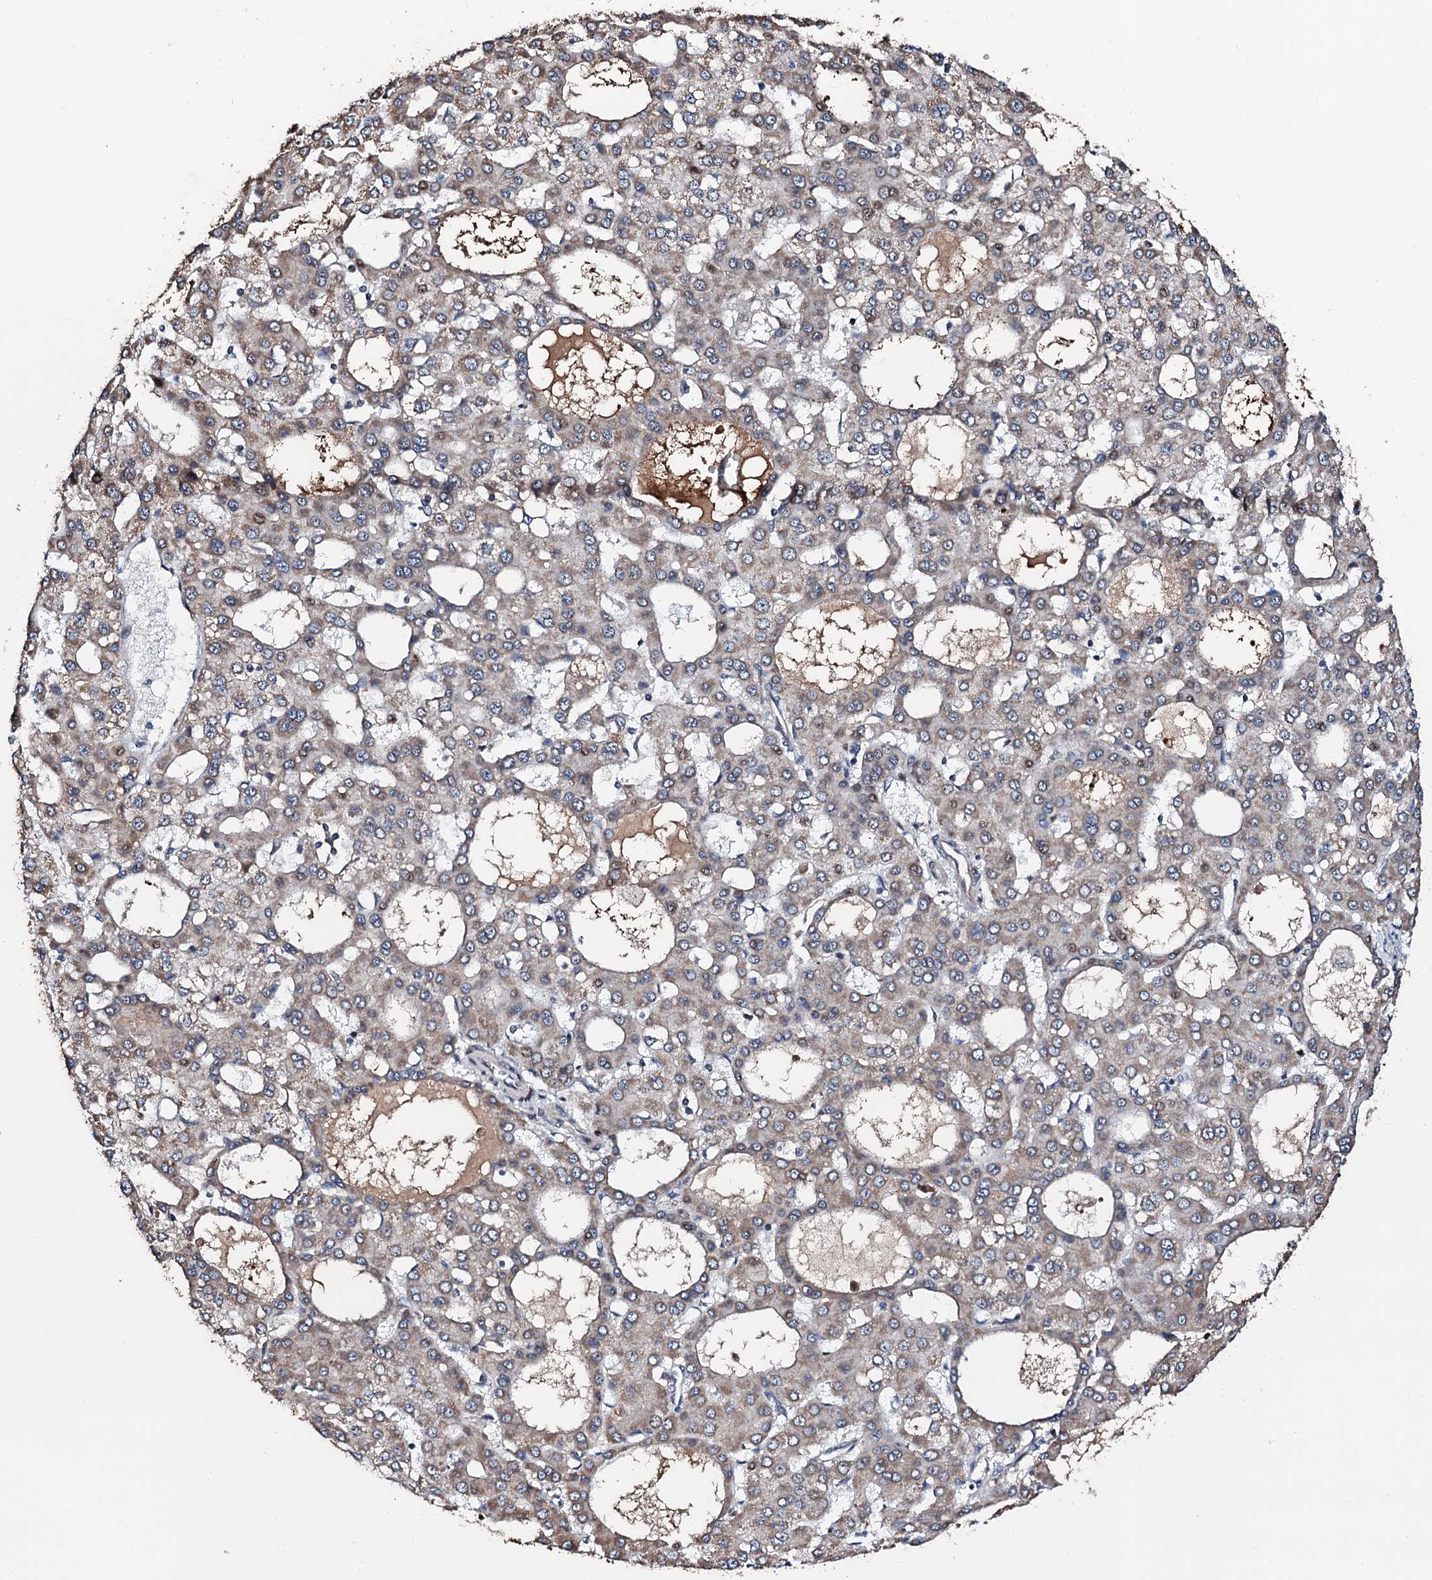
{"staining": {"intensity": "moderate", "quantity": "<25%", "location": "cytoplasmic/membranous,nuclear"}, "tissue": "liver cancer", "cell_type": "Tumor cells", "image_type": "cancer", "snomed": [{"axis": "morphology", "description": "Carcinoma, Hepatocellular, NOS"}, {"axis": "topography", "description": "Liver"}], "caption": "Brown immunohistochemical staining in liver hepatocellular carcinoma displays moderate cytoplasmic/membranous and nuclear positivity in about <25% of tumor cells.", "gene": "KIF18A", "patient": {"sex": "male", "age": 47}}